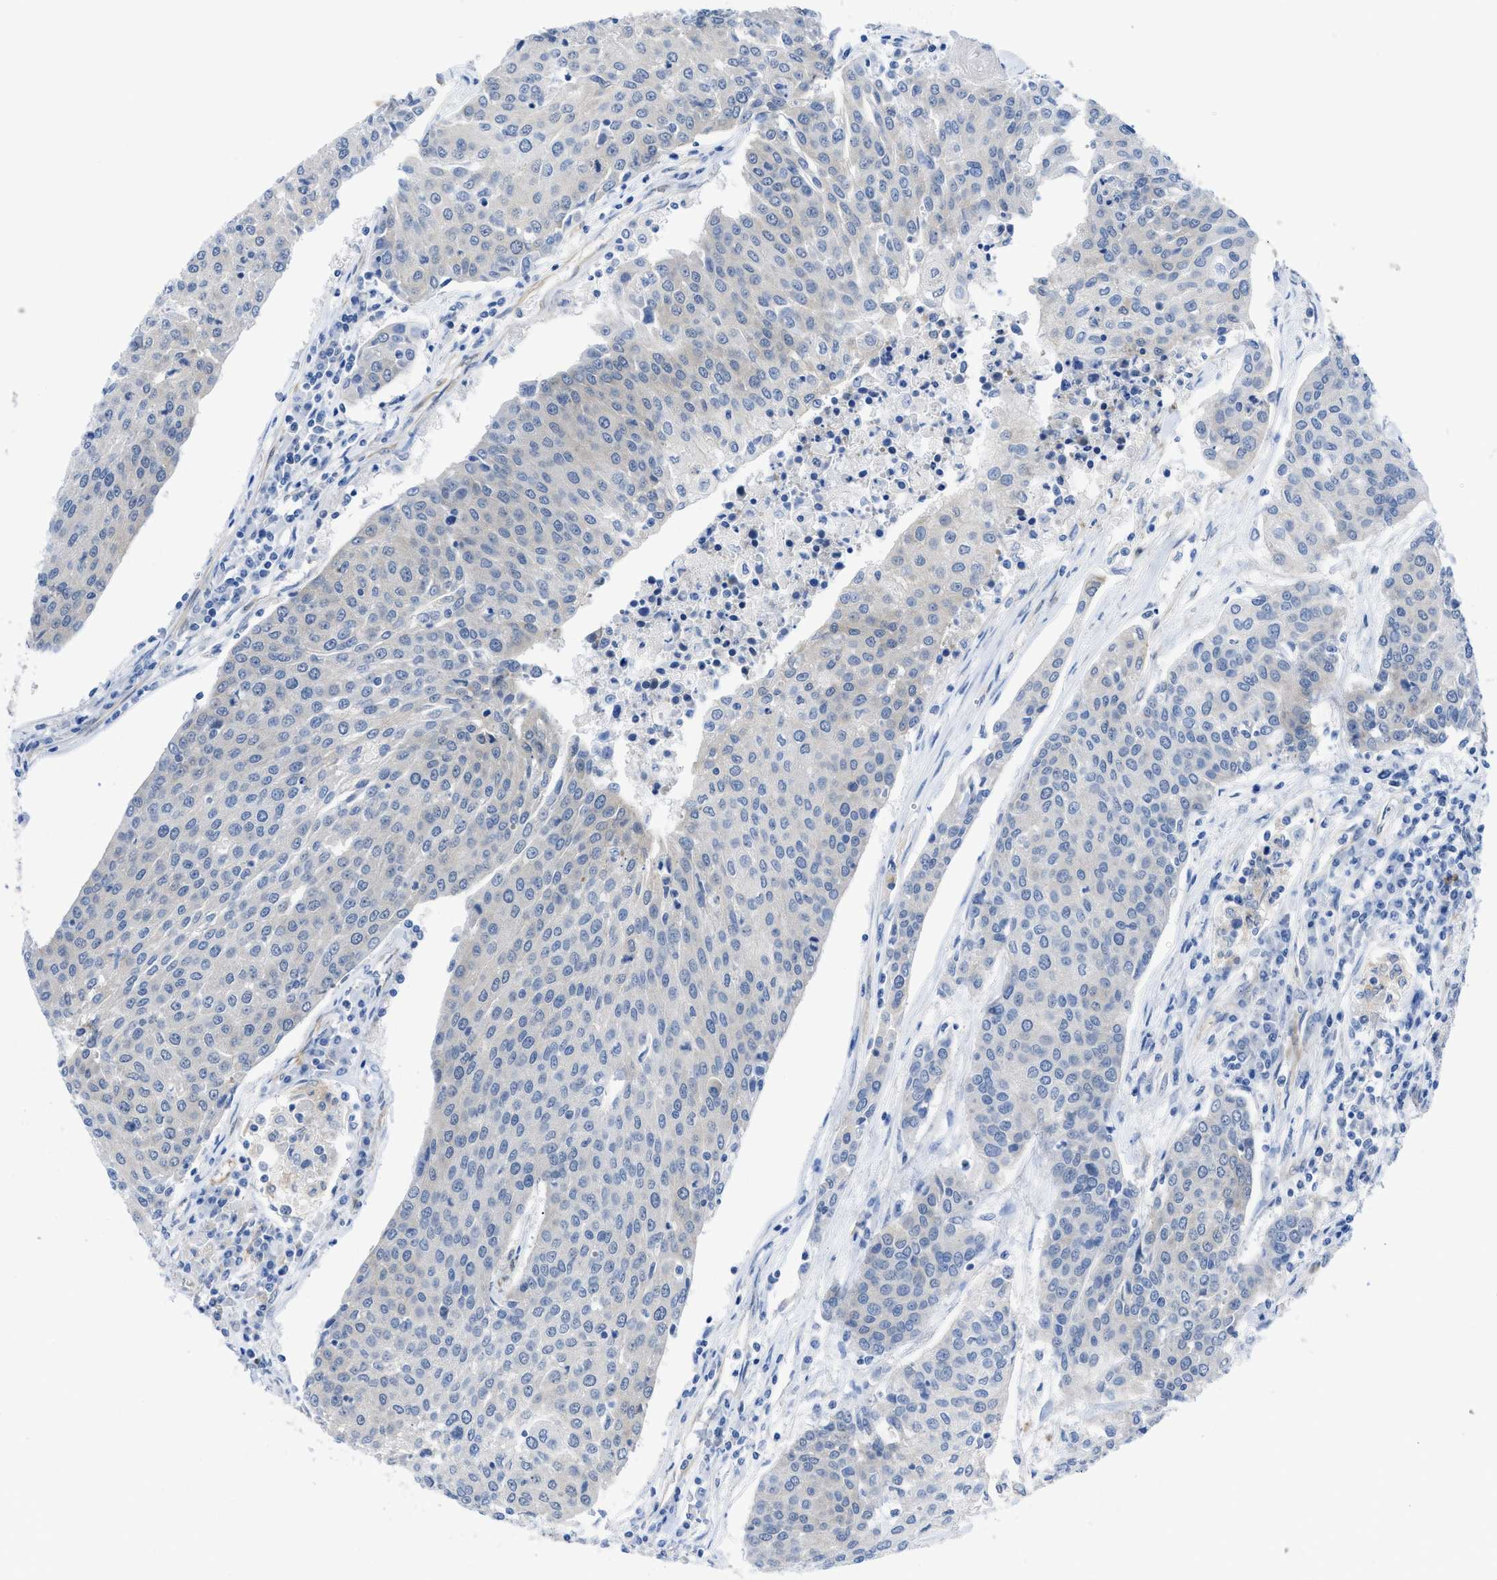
{"staining": {"intensity": "negative", "quantity": "none", "location": "none"}, "tissue": "urothelial cancer", "cell_type": "Tumor cells", "image_type": "cancer", "snomed": [{"axis": "morphology", "description": "Urothelial carcinoma, High grade"}, {"axis": "topography", "description": "Urinary bladder"}], "caption": "Tumor cells show no significant expression in high-grade urothelial carcinoma.", "gene": "PDLIM5", "patient": {"sex": "female", "age": 85}}